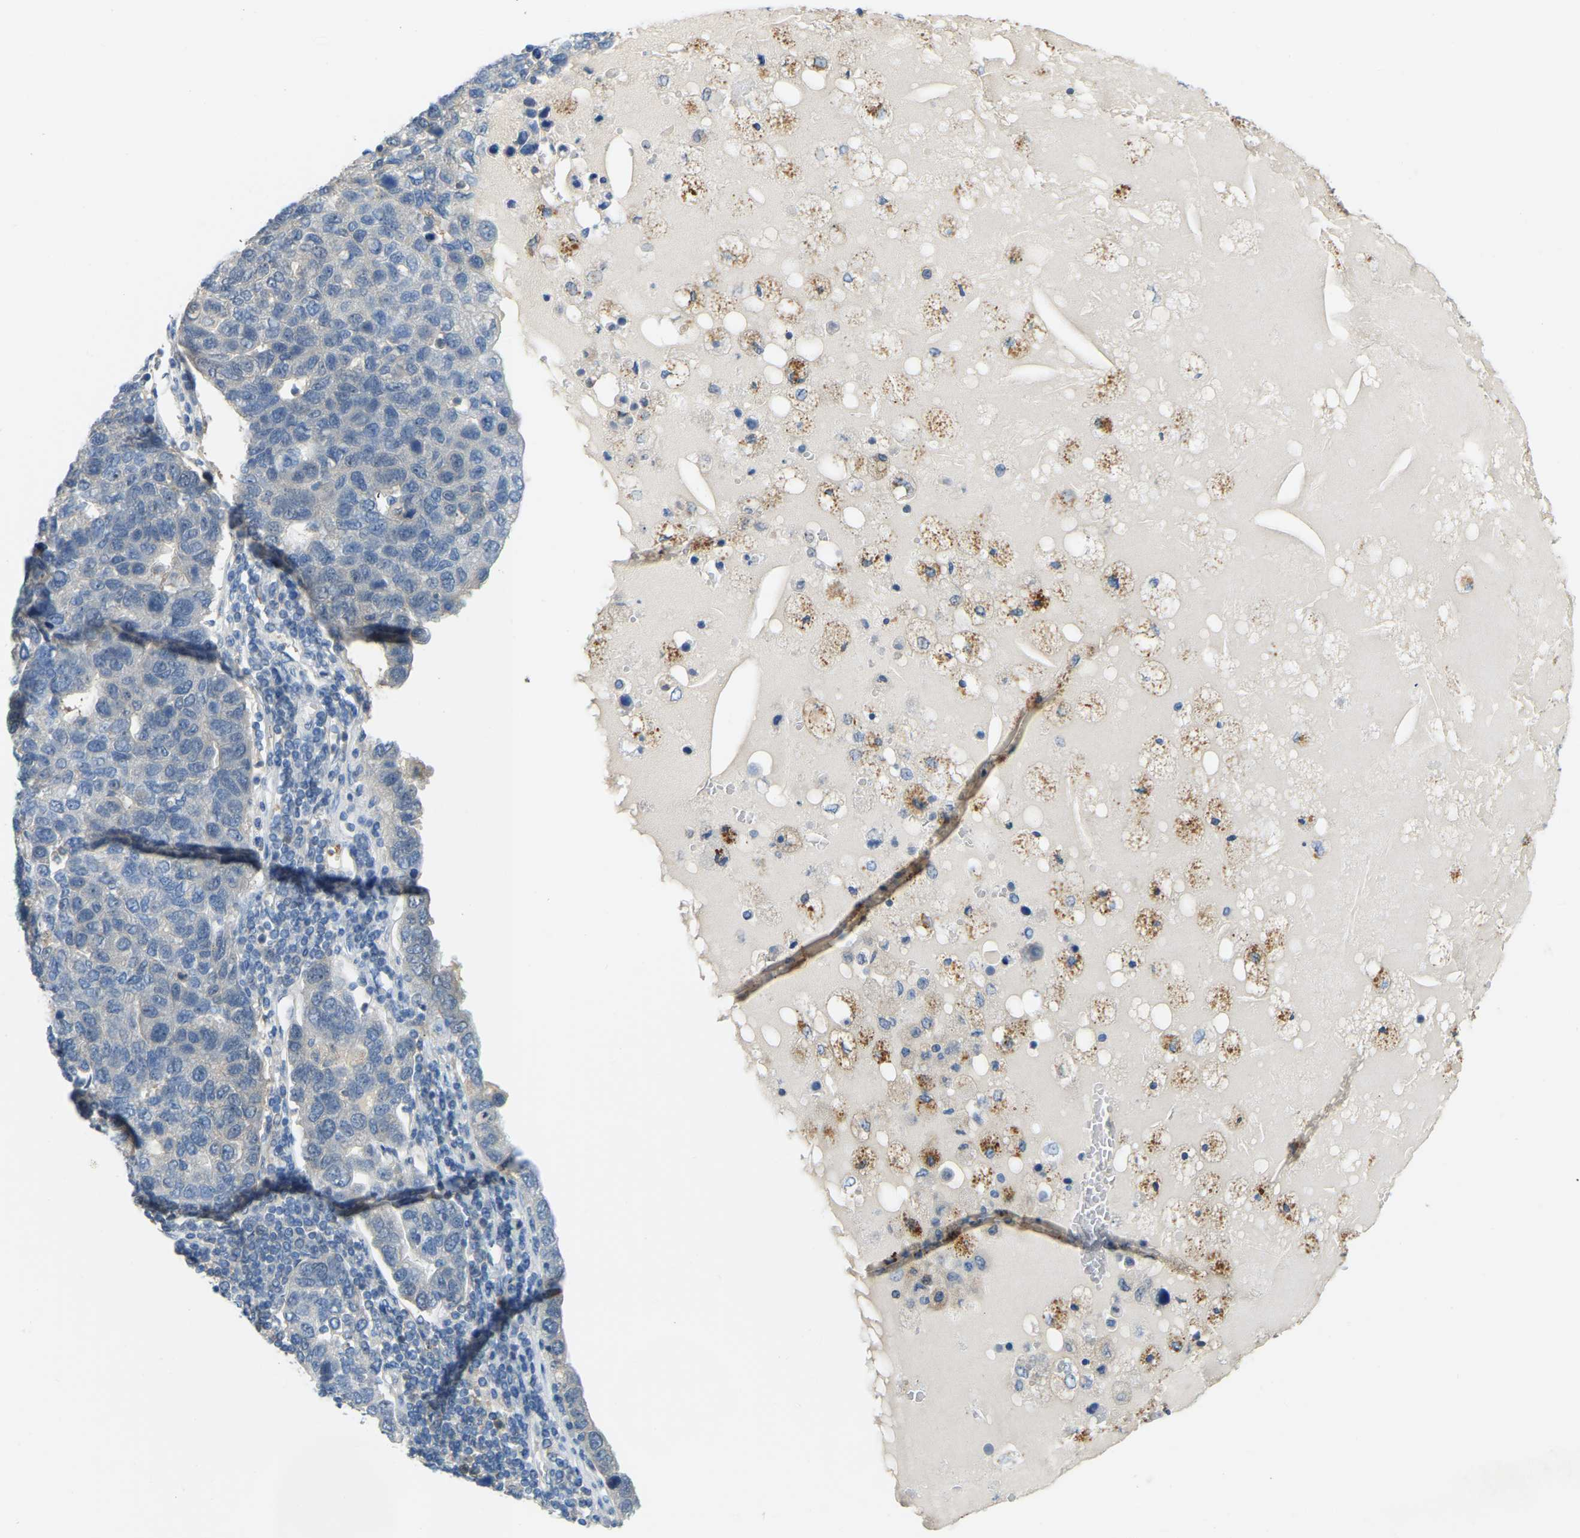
{"staining": {"intensity": "negative", "quantity": "none", "location": "none"}, "tissue": "pancreatic cancer", "cell_type": "Tumor cells", "image_type": "cancer", "snomed": [{"axis": "morphology", "description": "Adenocarcinoma, NOS"}, {"axis": "topography", "description": "Pancreas"}], "caption": "Immunohistochemical staining of pancreatic adenocarcinoma exhibits no significant positivity in tumor cells.", "gene": "NME8", "patient": {"sex": "female", "age": 61}}